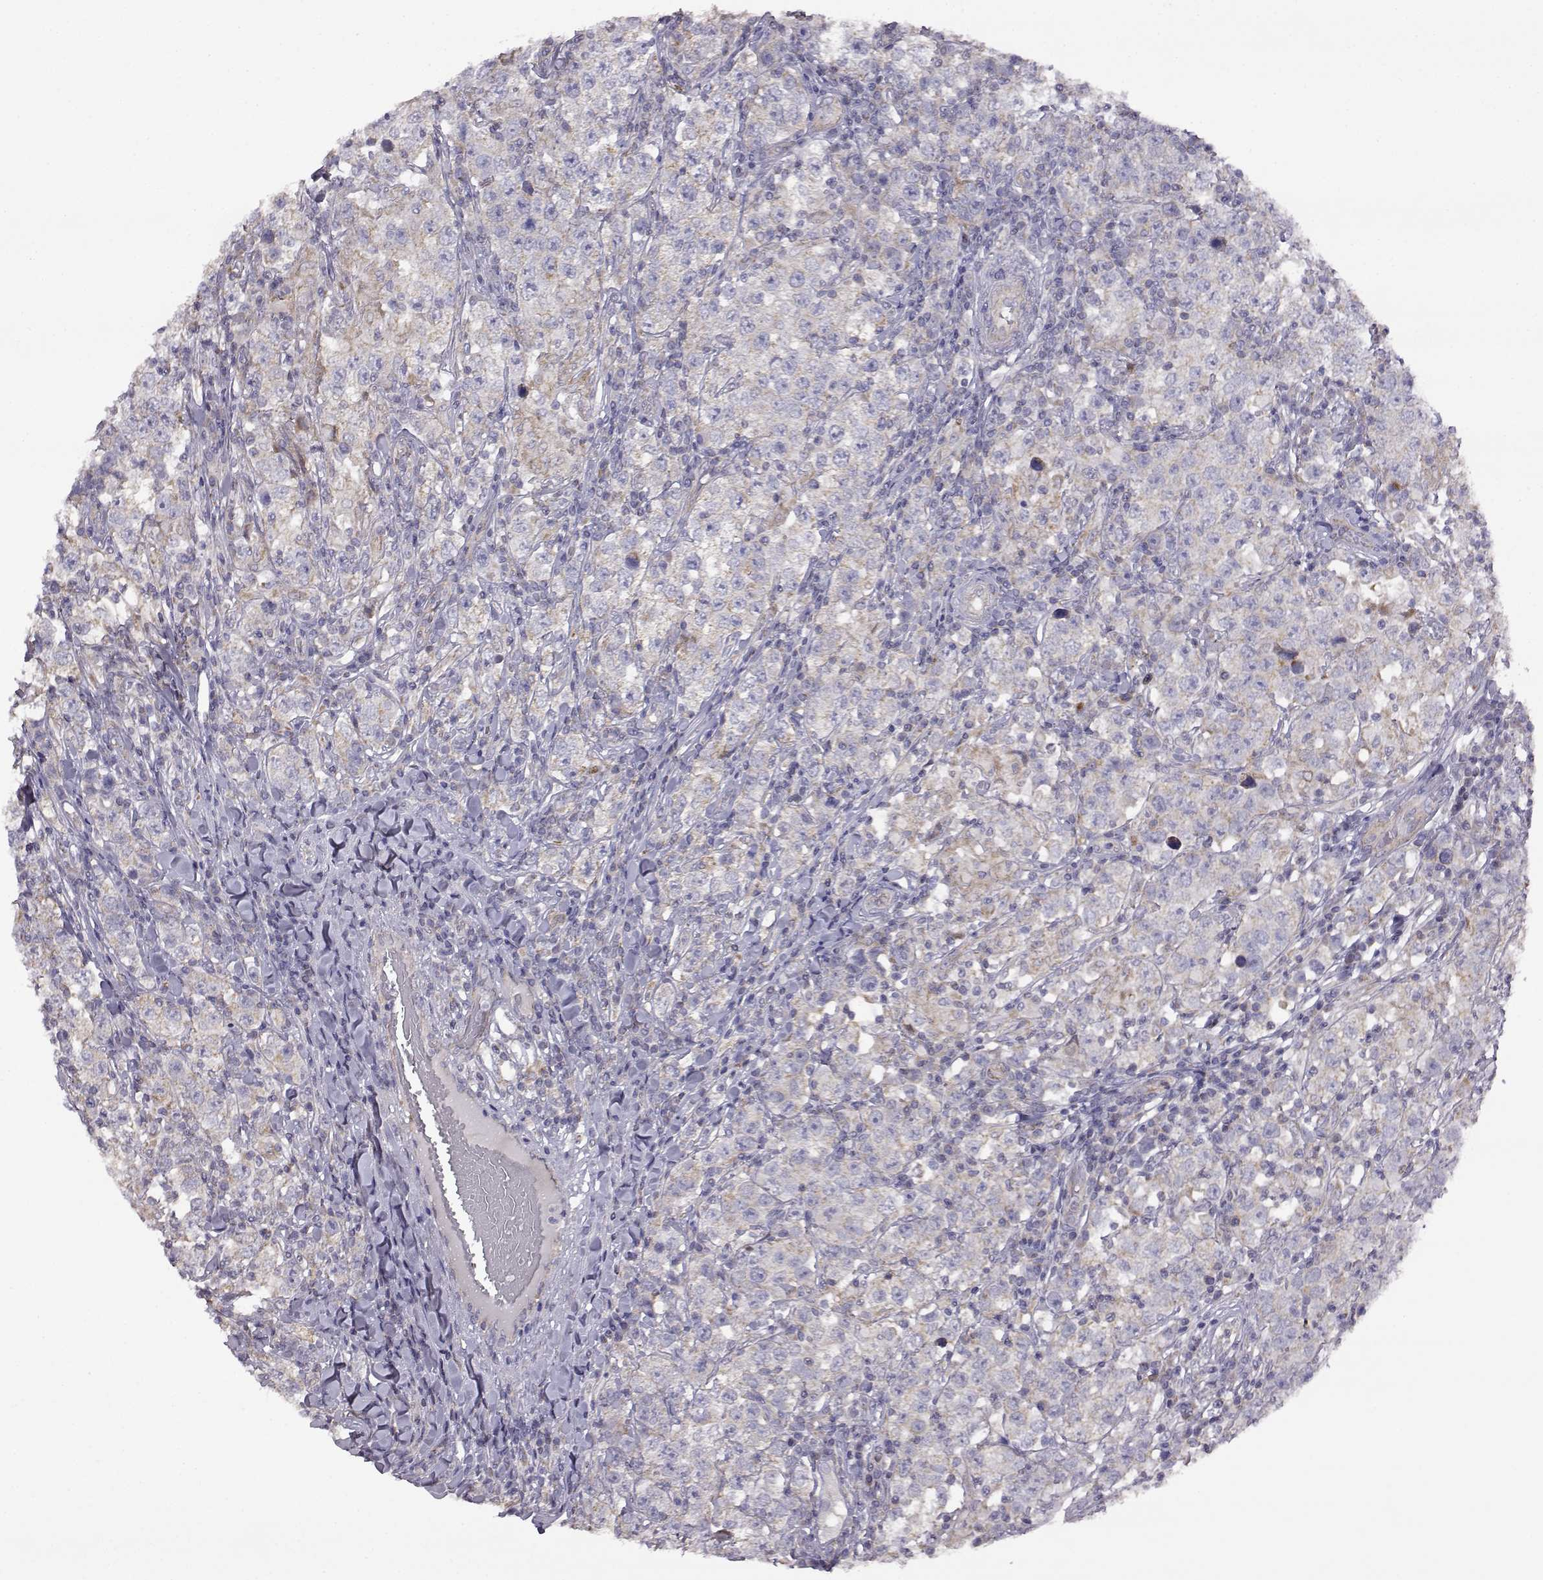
{"staining": {"intensity": "weak", "quantity": "<25%", "location": "cytoplasmic/membranous"}, "tissue": "testis cancer", "cell_type": "Tumor cells", "image_type": "cancer", "snomed": [{"axis": "morphology", "description": "Seminoma, NOS"}, {"axis": "morphology", "description": "Carcinoma, Embryonal, NOS"}, {"axis": "topography", "description": "Testis"}], "caption": "High magnification brightfield microscopy of embryonal carcinoma (testis) stained with DAB (3,3'-diaminobenzidine) (brown) and counterstained with hematoxylin (blue): tumor cells show no significant positivity.", "gene": "DDC", "patient": {"sex": "male", "age": 41}}